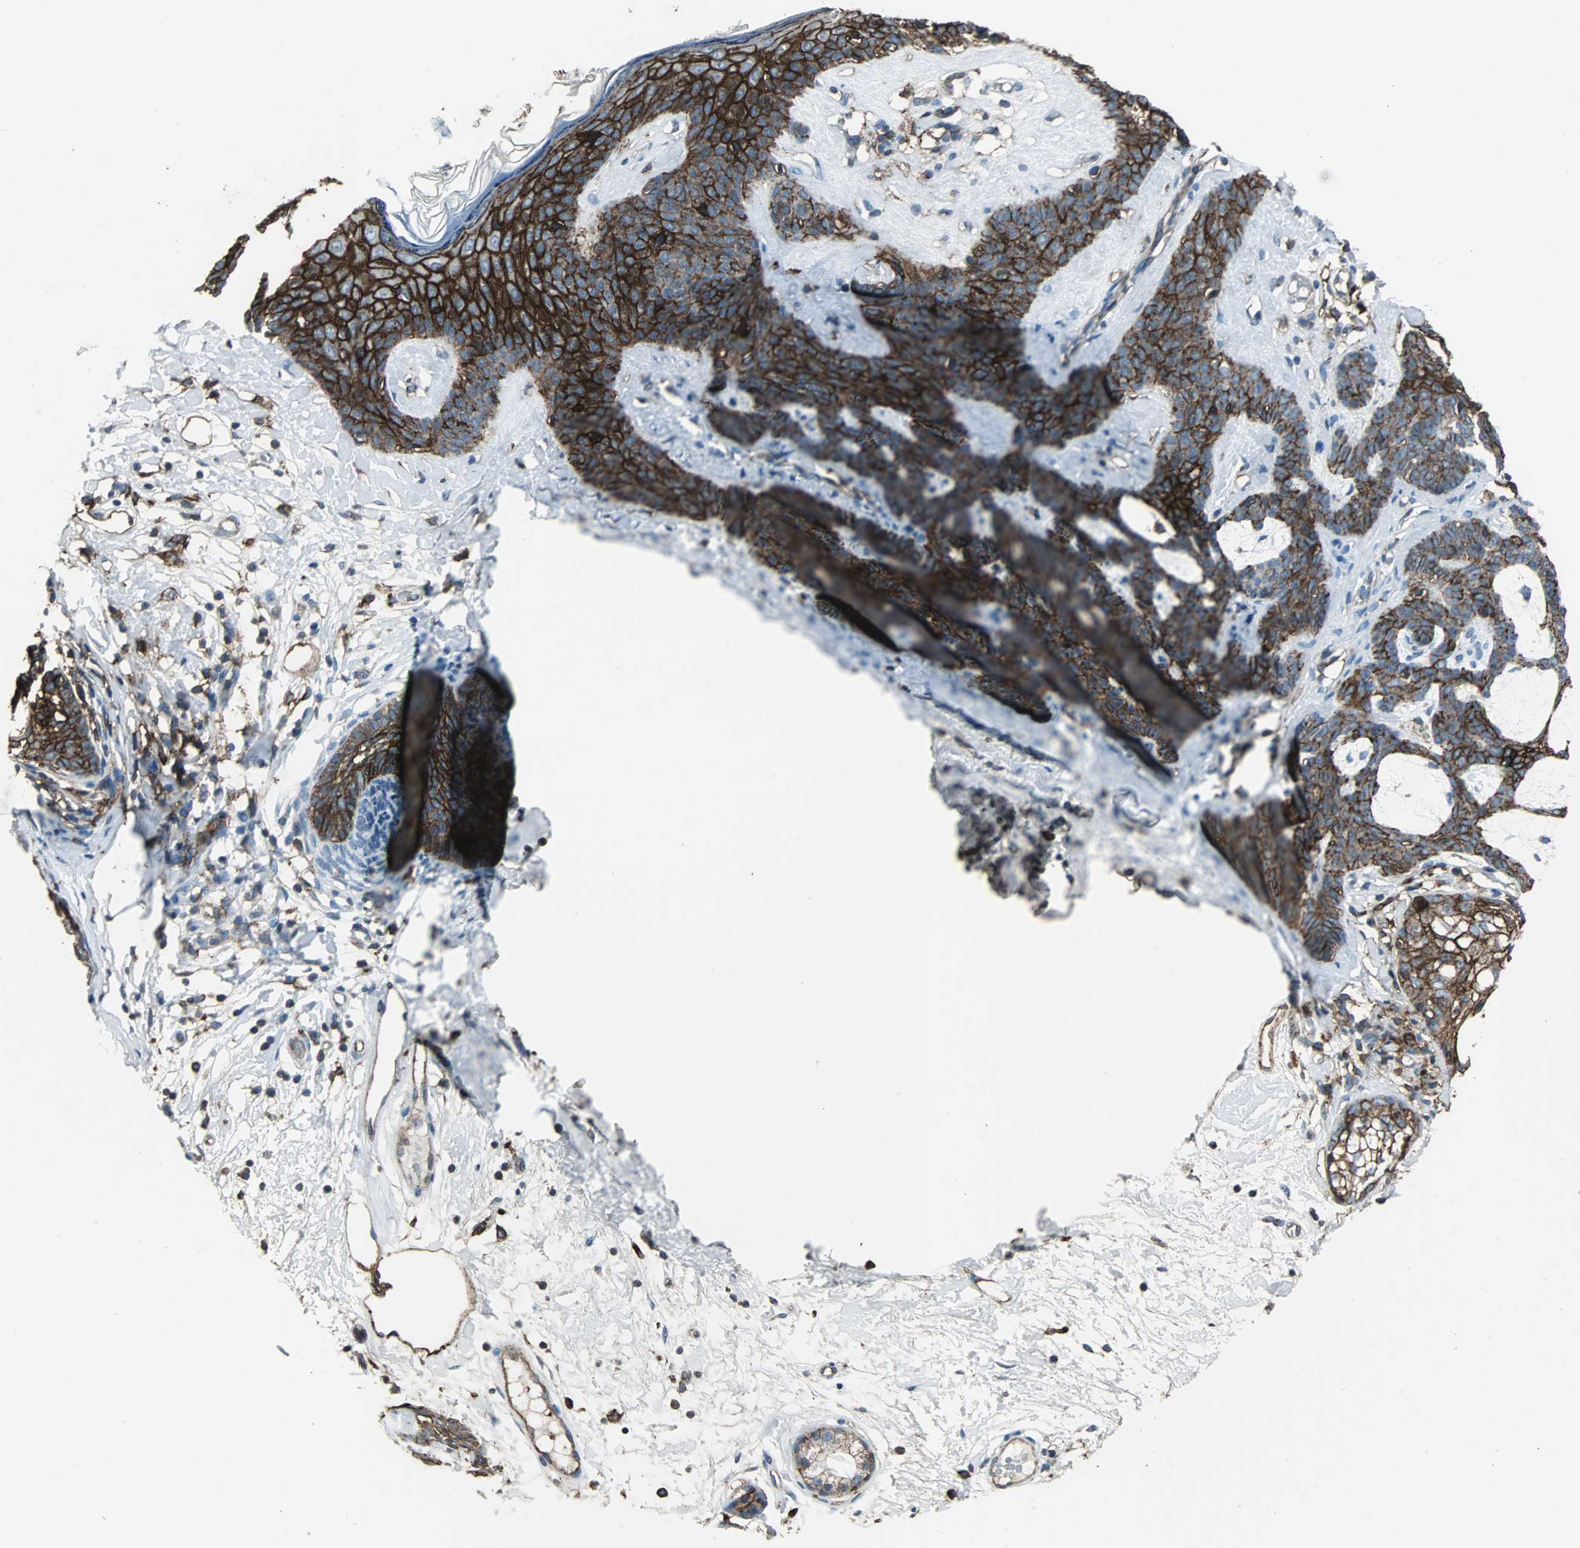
{"staining": {"intensity": "strong", "quantity": ">75%", "location": "cytoplasmic/membranous"}, "tissue": "skin cancer", "cell_type": "Tumor cells", "image_type": "cancer", "snomed": [{"axis": "morphology", "description": "Developmental malformation"}, {"axis": "morphology", "description": "Basal cell carcinoma"}, {"axis": "topography", "description": "Skin"}], "caption": "High-power microscopy captured an IHC histopathology image of skin cancer (basal cell carcinoma), revealing strong cytoplasmic/membranous staining in about >75% of tumor cells. Ihc stains the protein of interest in brown and the nuclei are stained blue.", "gene": "F11R", "patient": {"sex": "female", "age": 62}}